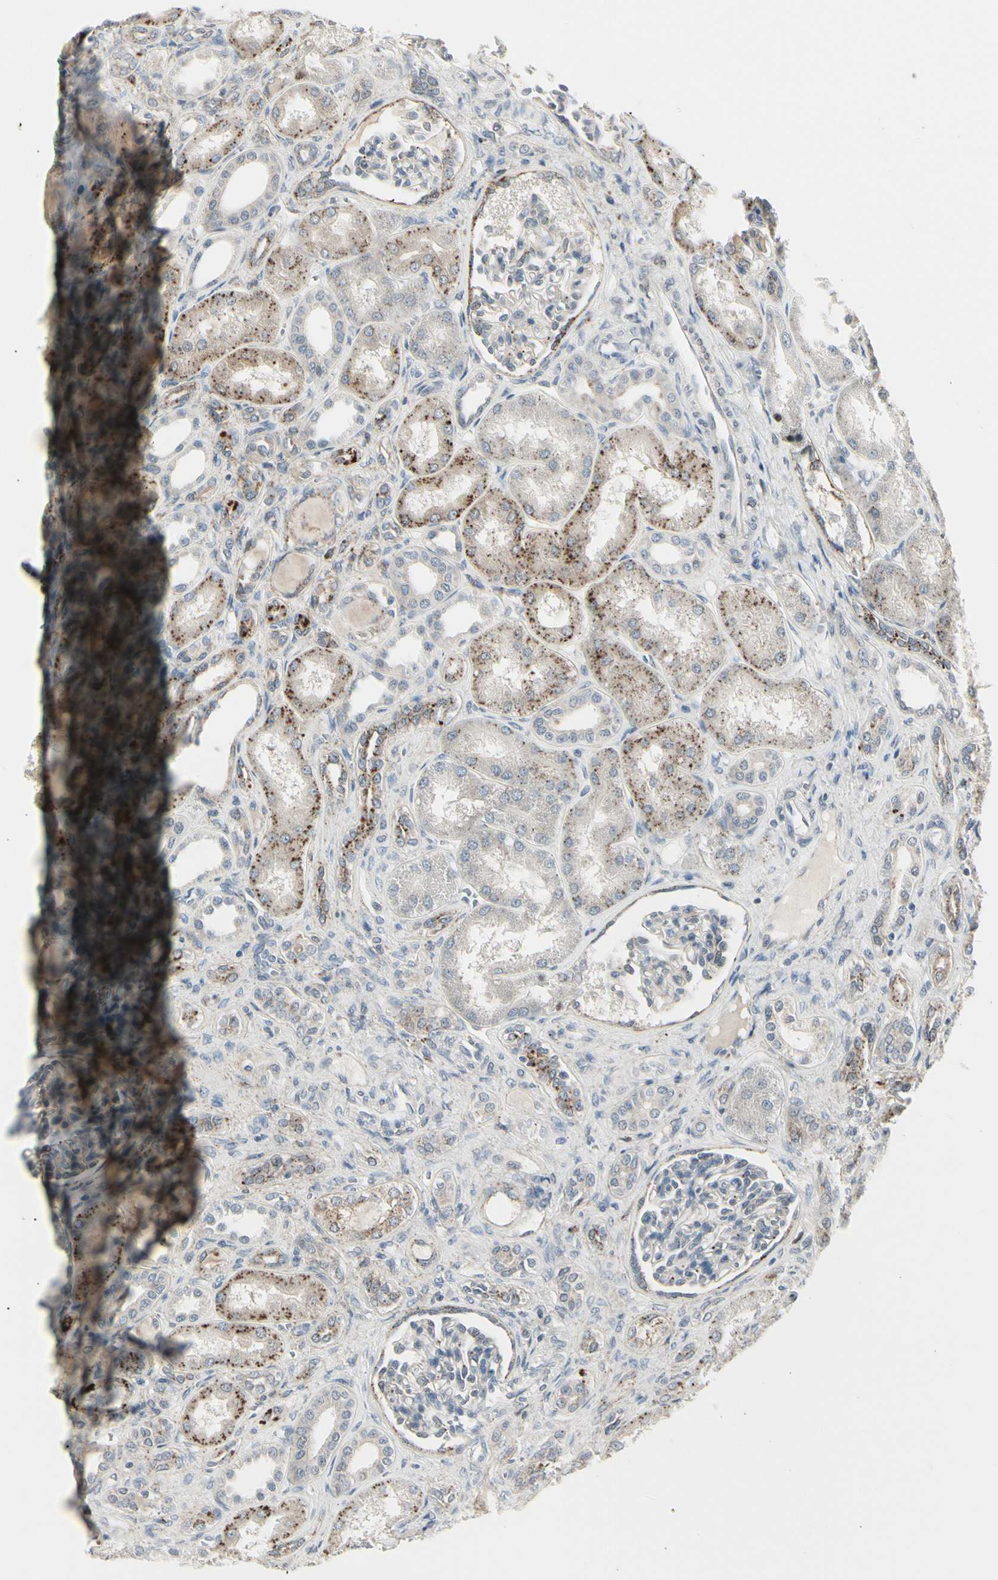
{"staining": {"intensity": "negative", "quantity": "none", "location": "none"}, "tissue": "kidney", "cell_type": "Cells in glomeruli", "image_type": "normal", "snomed": [{"axis": "morphology", "description": "Normal tissue, NOS"}, {"axis": "topography", "description": "Kidney"}], "caption": "This is an immunohistochemistry (IHC) histopathology image of normal kidney. There is no expression in cells in glomeruli.", "gene": "GRN", "patient": {"sex": "male", "age": 7}}